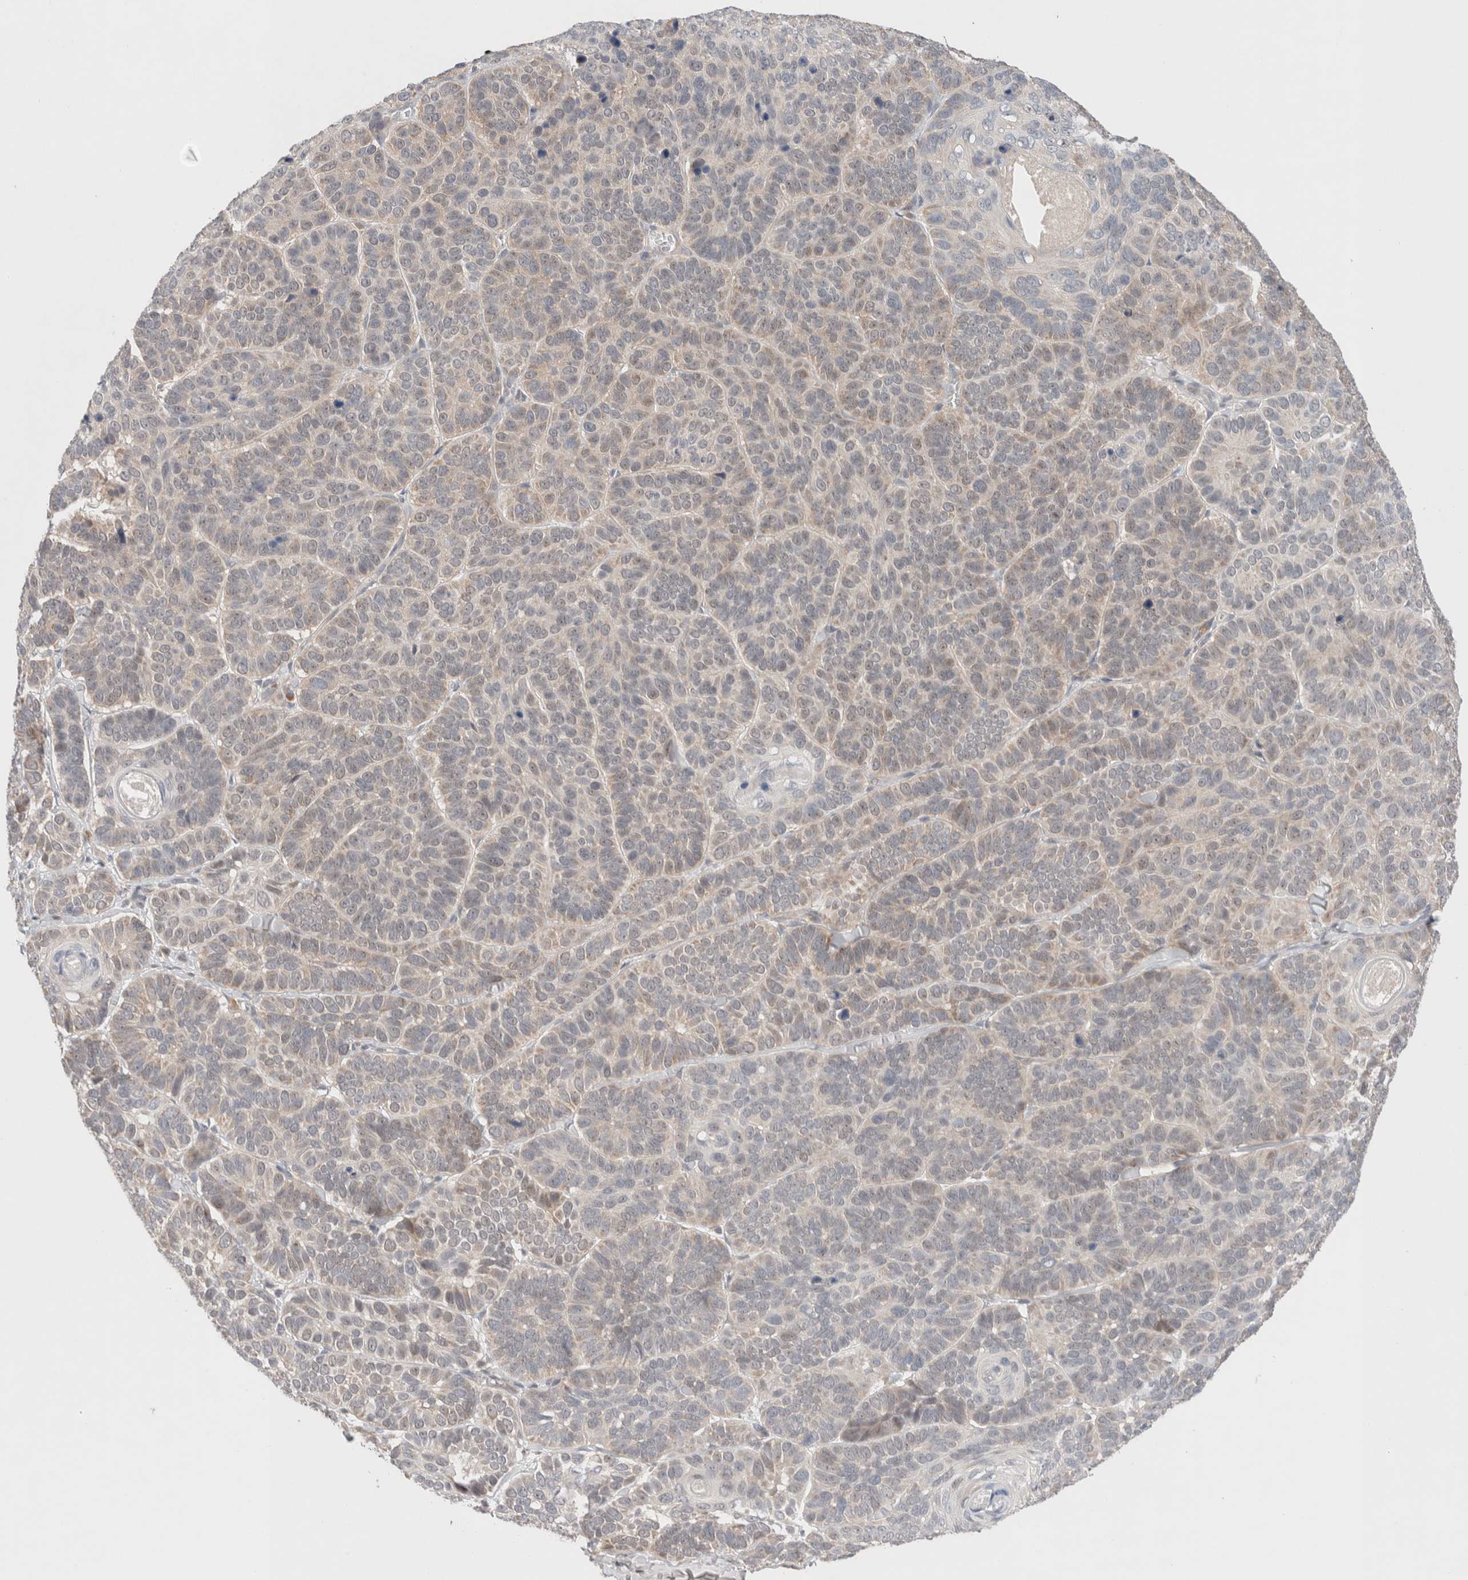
{"staining": {"intensity": "weak", "quantity": "<25%", "location": "cytoplasmic/membranous"}, "tissue": "skin cancer", "cell_type": "Tumor cells", "image_type": "cancer", "snomed": [{"axis": "morphology", "description": "Basal cell carcinoma"}, {"axis": "topography", "description": "Skin"}], "caption": "This is a image of IHC staining of basal cell carcinoma (skin), which shows no positivity in tumor cells.", "gene": "ERI3", "patient": {"sex": "male", "age": 62}}